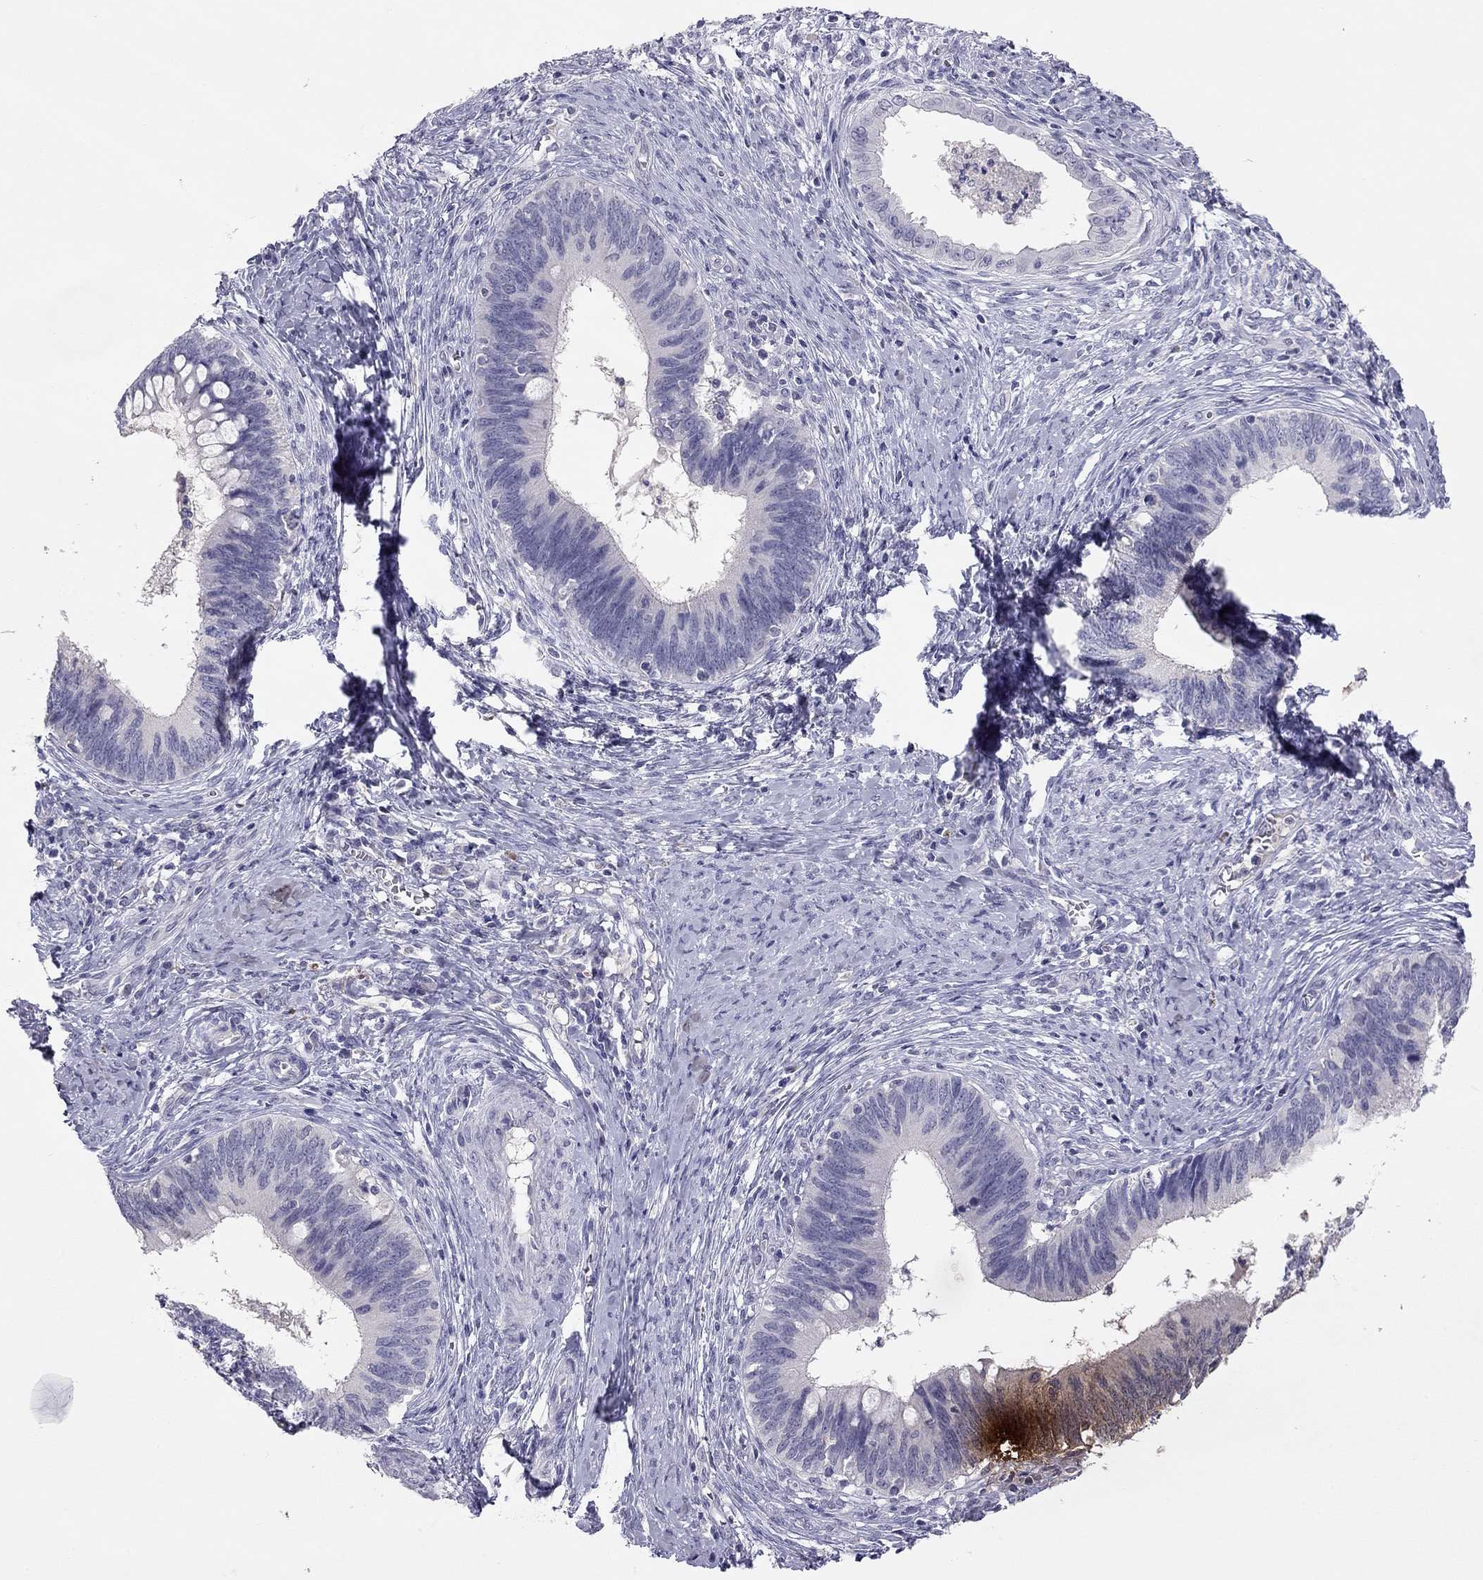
{"staining": {"intensity": "negative", "quantity": "none", "location": "none"}, "tissue": "cervical cancer", "cell_type": "Tumor cells", "image_type": "cancer", "snomed": [{"axis": "morphology", "description": "Adenocarcinoma, NOS"}, {"axis": "topography", "description": "Cervix"}], "caption": "There is no significant positivity in tumor cells of cervical cancer.", "gene": "ADORA2A", "patient": {"sex": "female", "age": 42}}